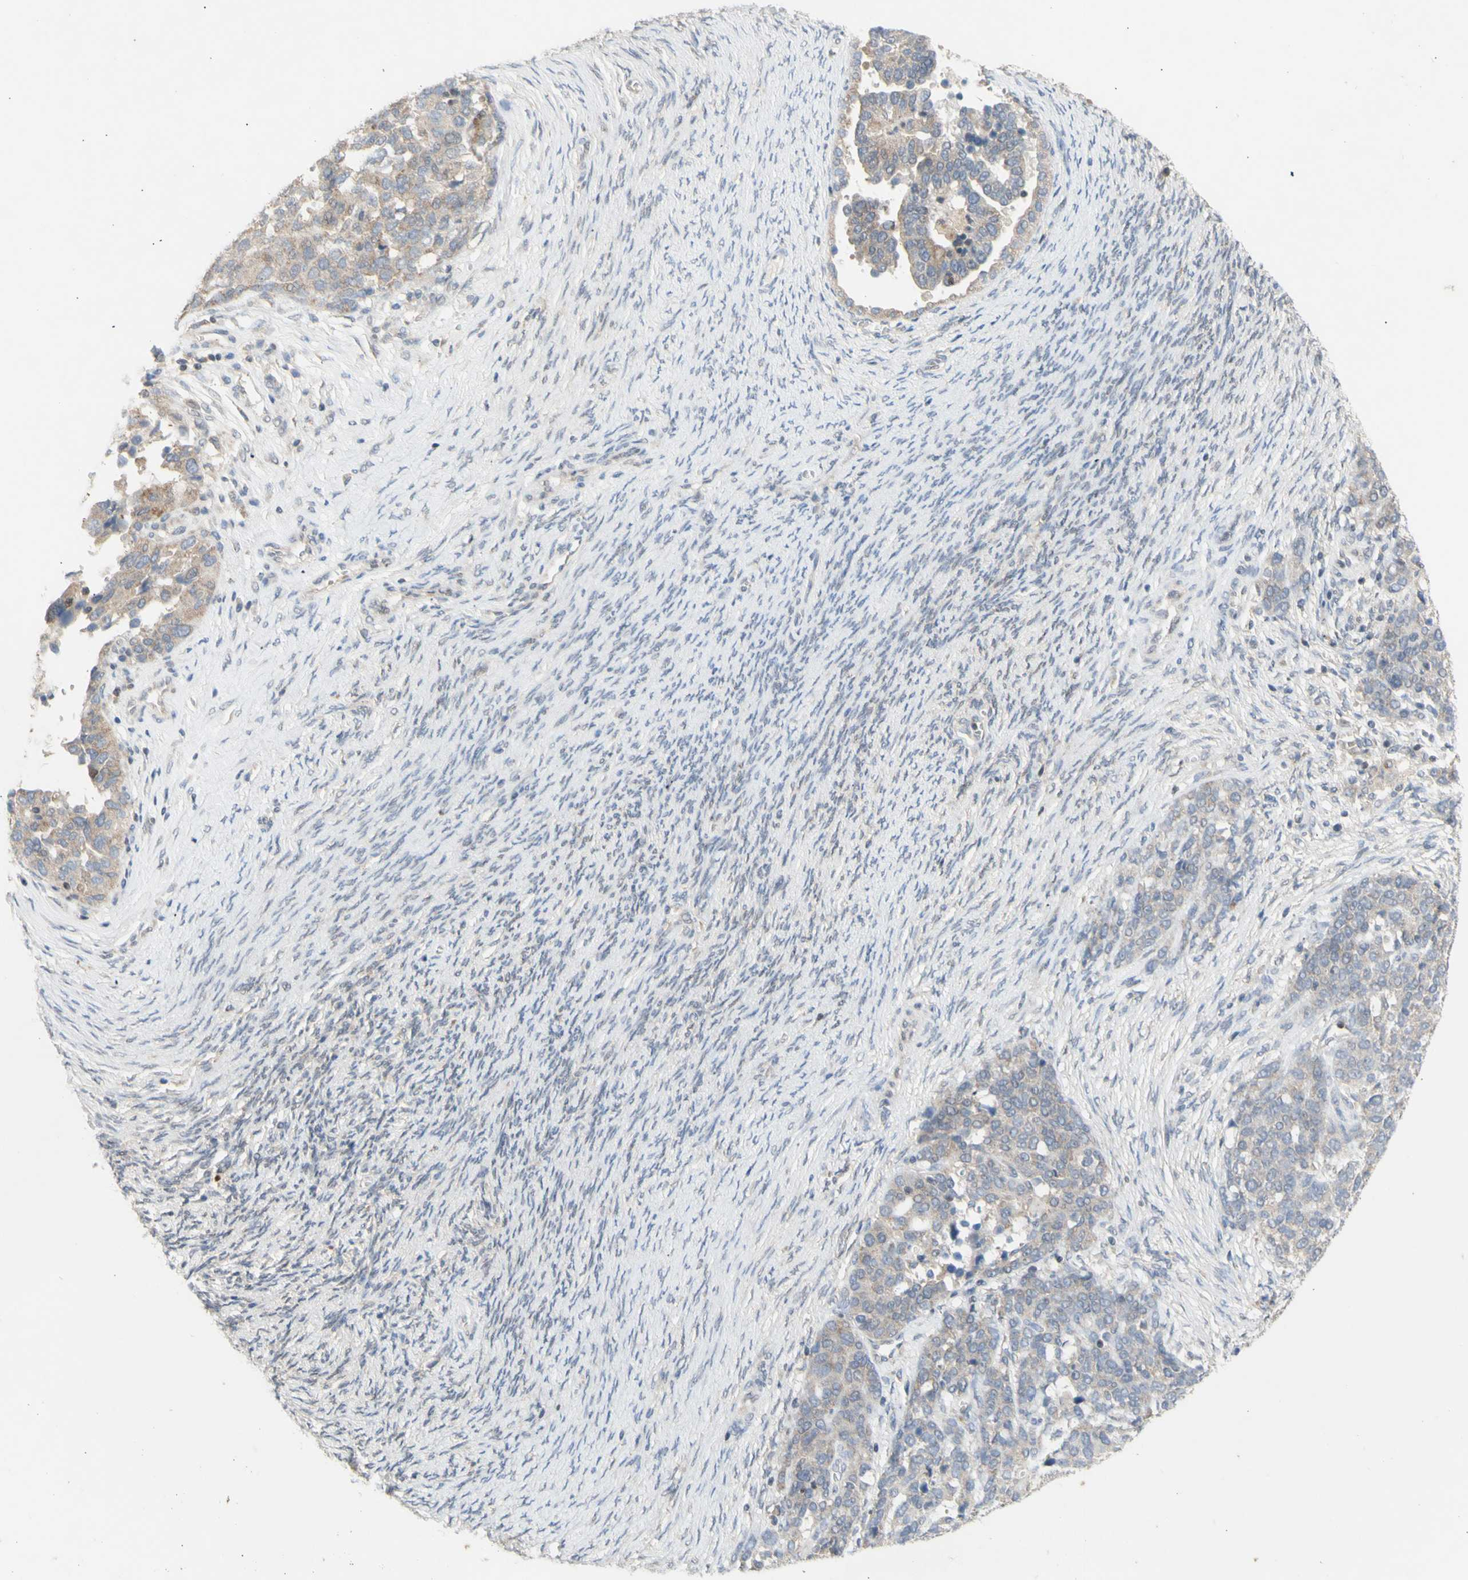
{"staining": {"intensity": "weak", "quantity": "25%-75%", "location": "cytoplasmic/membranous"}, "tissue": "ovarian cancer", "cell_type": "Tumor cells", "image_type": "cancer", "snomed": [{"axis": "morphology", "description": "Cystadenocarcinoma, serous, NOS"}, {"axis": "topography", "description": "Ovary"}], "caption": "Immunohistochemical staining of ovarian cancer exhibits low levels of weak cytoplasmic/membranous protein positivity in about 25%-75% of tumor cells. (IHC, brightfield microscopy, high magnification).", "gene": "NLRP1", "patient": {"sex": "female", "age": 44}}